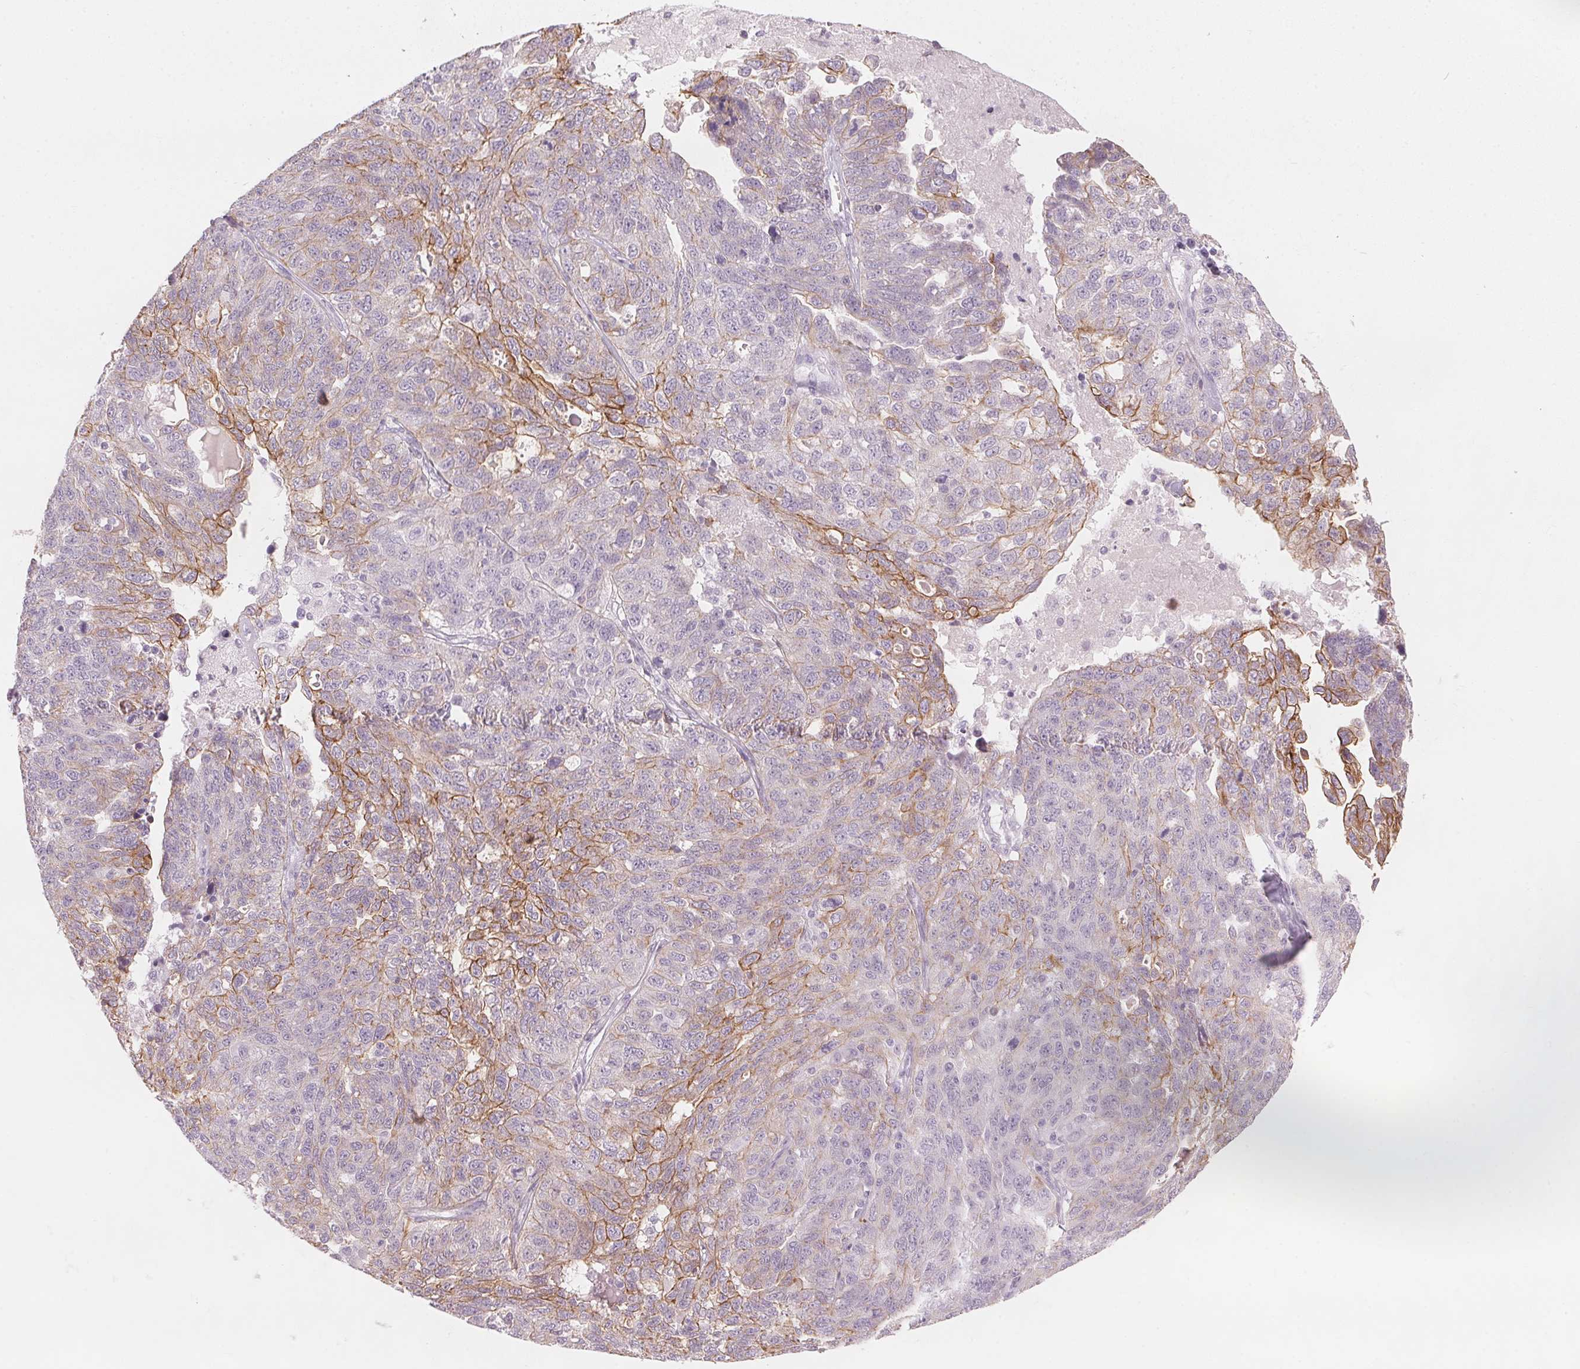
{"staining": {"intensity": "moderate", "quantity": "25%-75%", "location": "cytoplasmic/membranous"}, "tissue": "ovarian cancer", "cell_type": "Tumor cells", "image_type": "cancer", "snomed": [{"axis": "morphology", "description": "Cystadenocarcinoma, serous, NOS"}, {"axis": "topography", "description": "Ovary"}], "caption": "DAB (3,3'-diaminobenzidine) immunohistochemical staining of ovarian cancer (serous cystadenocarcinoma) reveals moderate cytoplasmic/membranous protein expression in about 25%-75% of tumor cells. (brown staining indicates protein expression, while blue staining denotes nuclei).", "gene": "SCTR", "patient": {"sex": "female", "age": 71}}